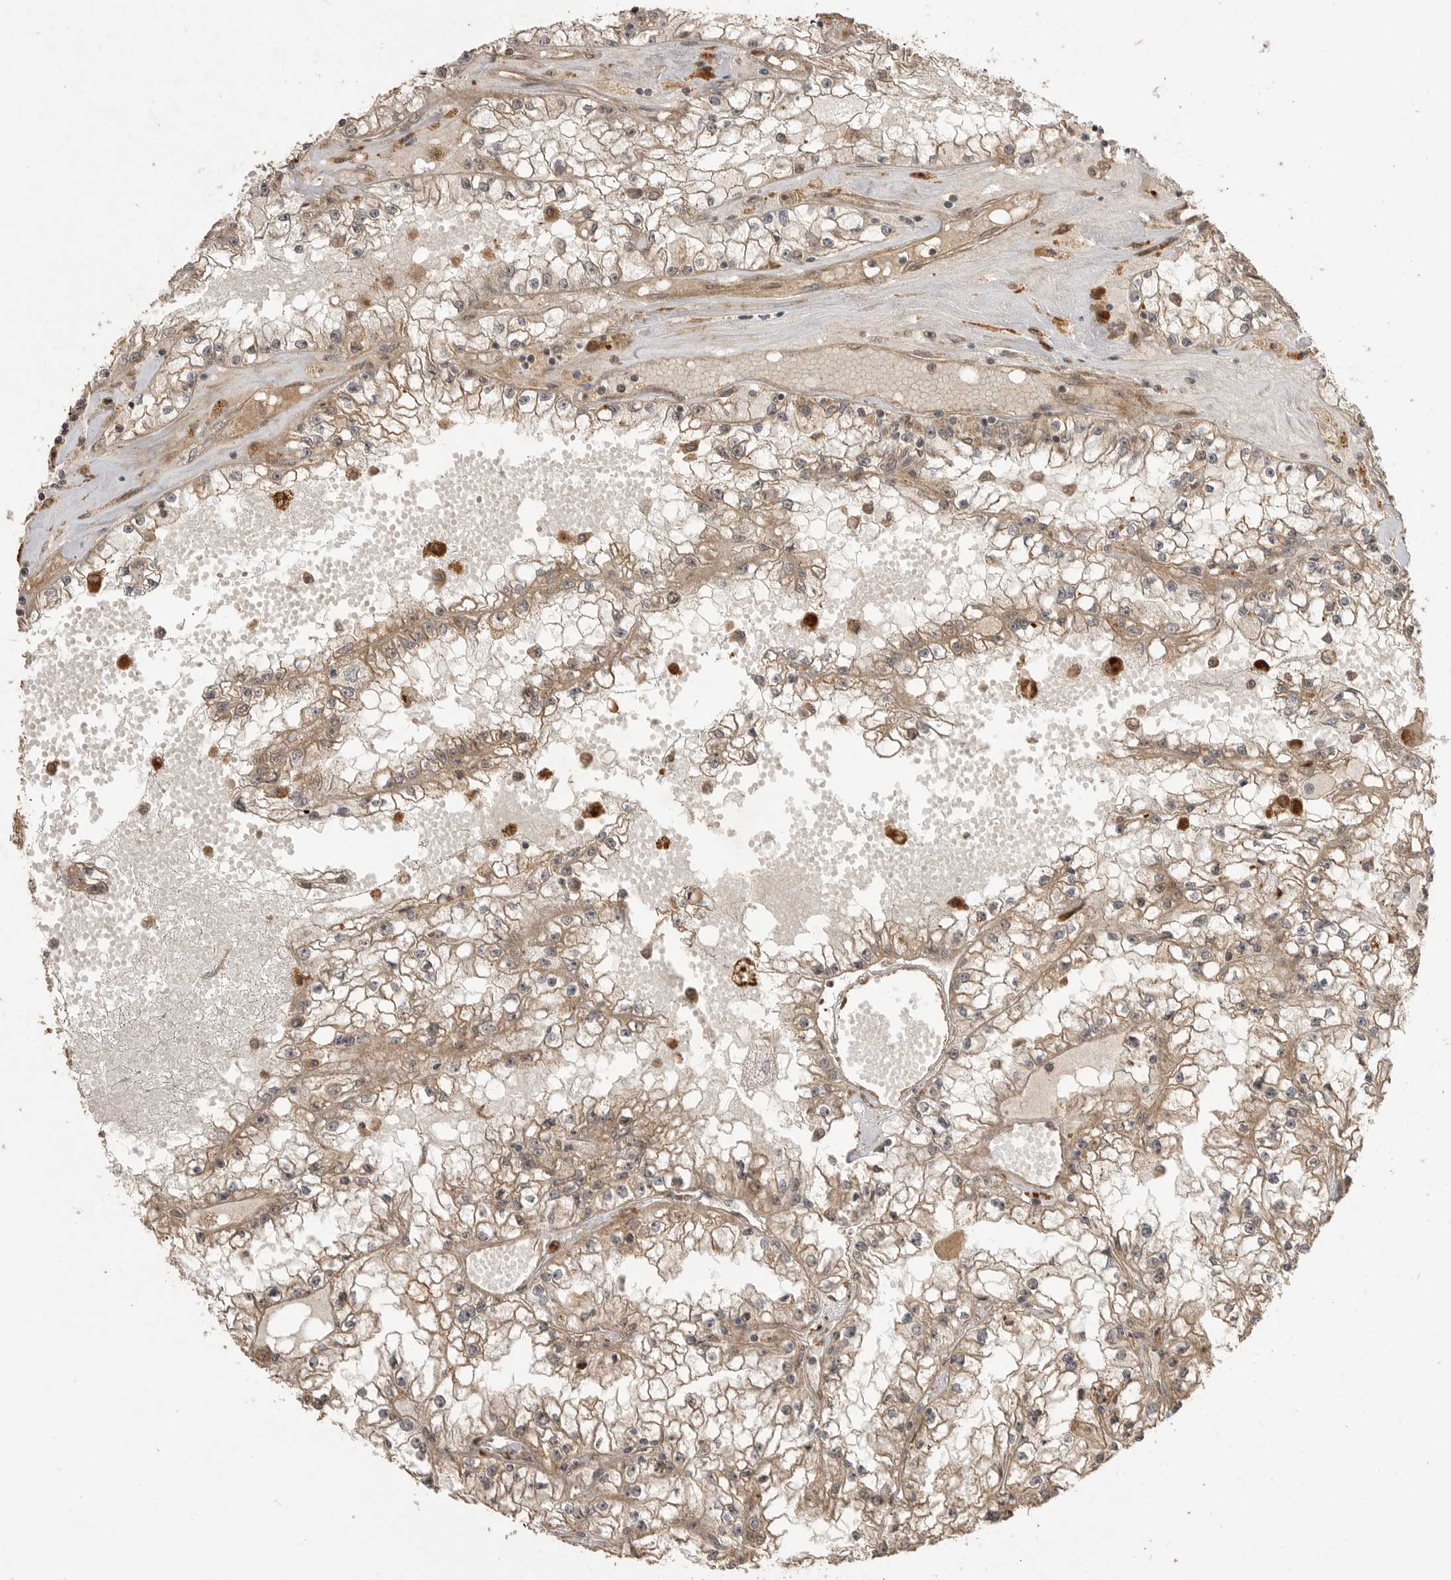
{"staining": {"intensity": "moderate", "quantity": ">75%", "location": "cytoplasmic/membranous"}, "tissue": "renal cancer", "cell_type": "Tumor cells", "image_type": "cancer", "snomed": [{"axis": "morphology", "description": "Adenocarcinoma, NOS"}, {"axis": "topography", "description": "Kidney"}], "caption": "Moderate cytoplasmic/membranous protein expression is present in about >75% of tumor cells in renal cancer.", "gene": "BOC", "patient": {"sex": "male", "age": 56}}